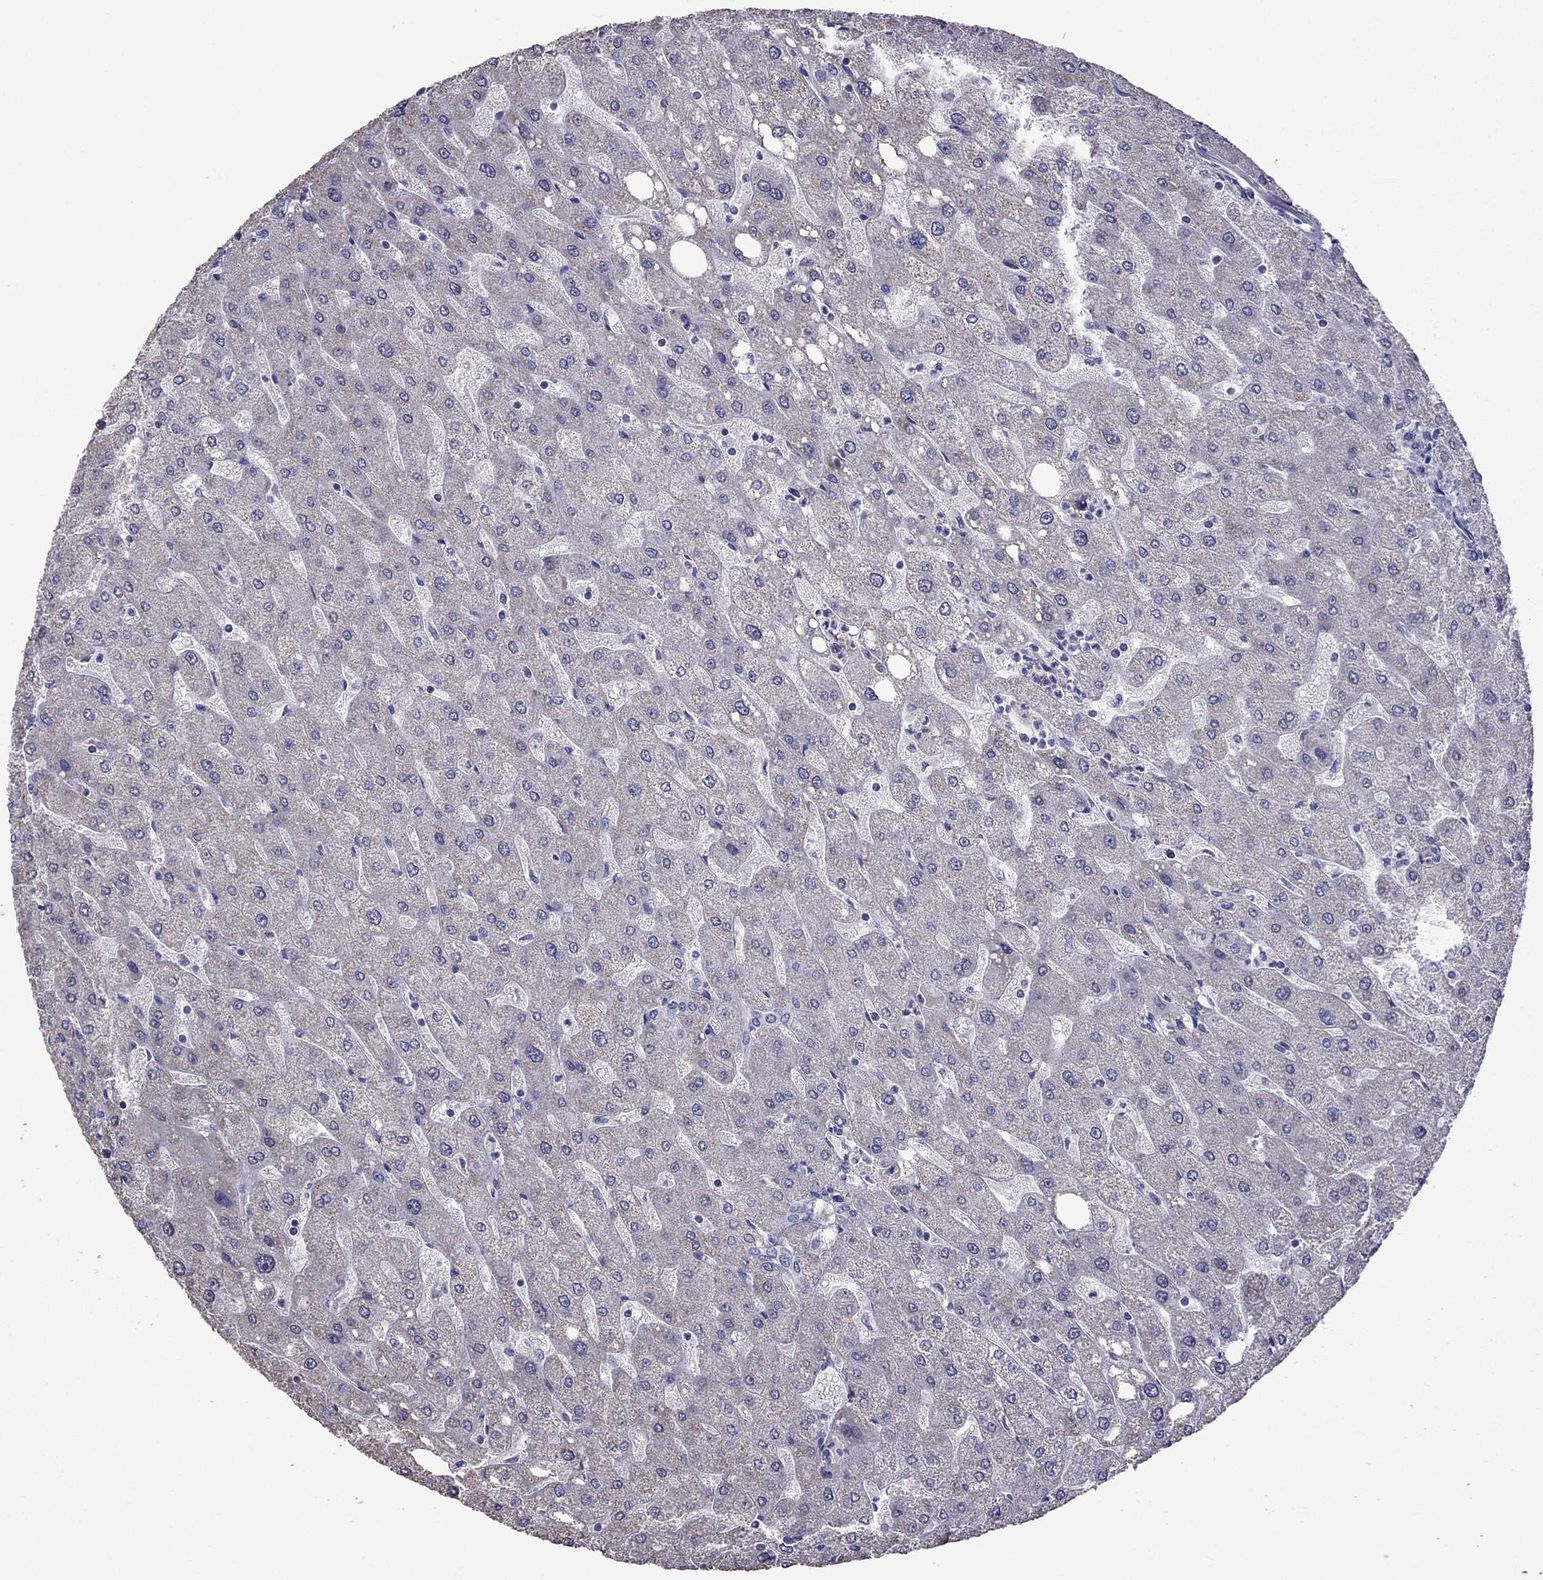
{"staining": {"intensity": "negative", "quantity": "none", "location": "none"}, "tissue": "liver", "cell_type": "Cholangiocytes", "image_type": "normal", "snomed": [{"axis": "morphology", "description": "Normal tissue, NOS"}, {"axis": "topography", "description": "Liver"}], "caption": "Image shows no protein staining in cholangiocytes of benign liver. (Brightfield microscopy of DAB immunohistochemistry at high magnification).", "gene": "AK5", "patient": {"sex": "male", "age": 67}}